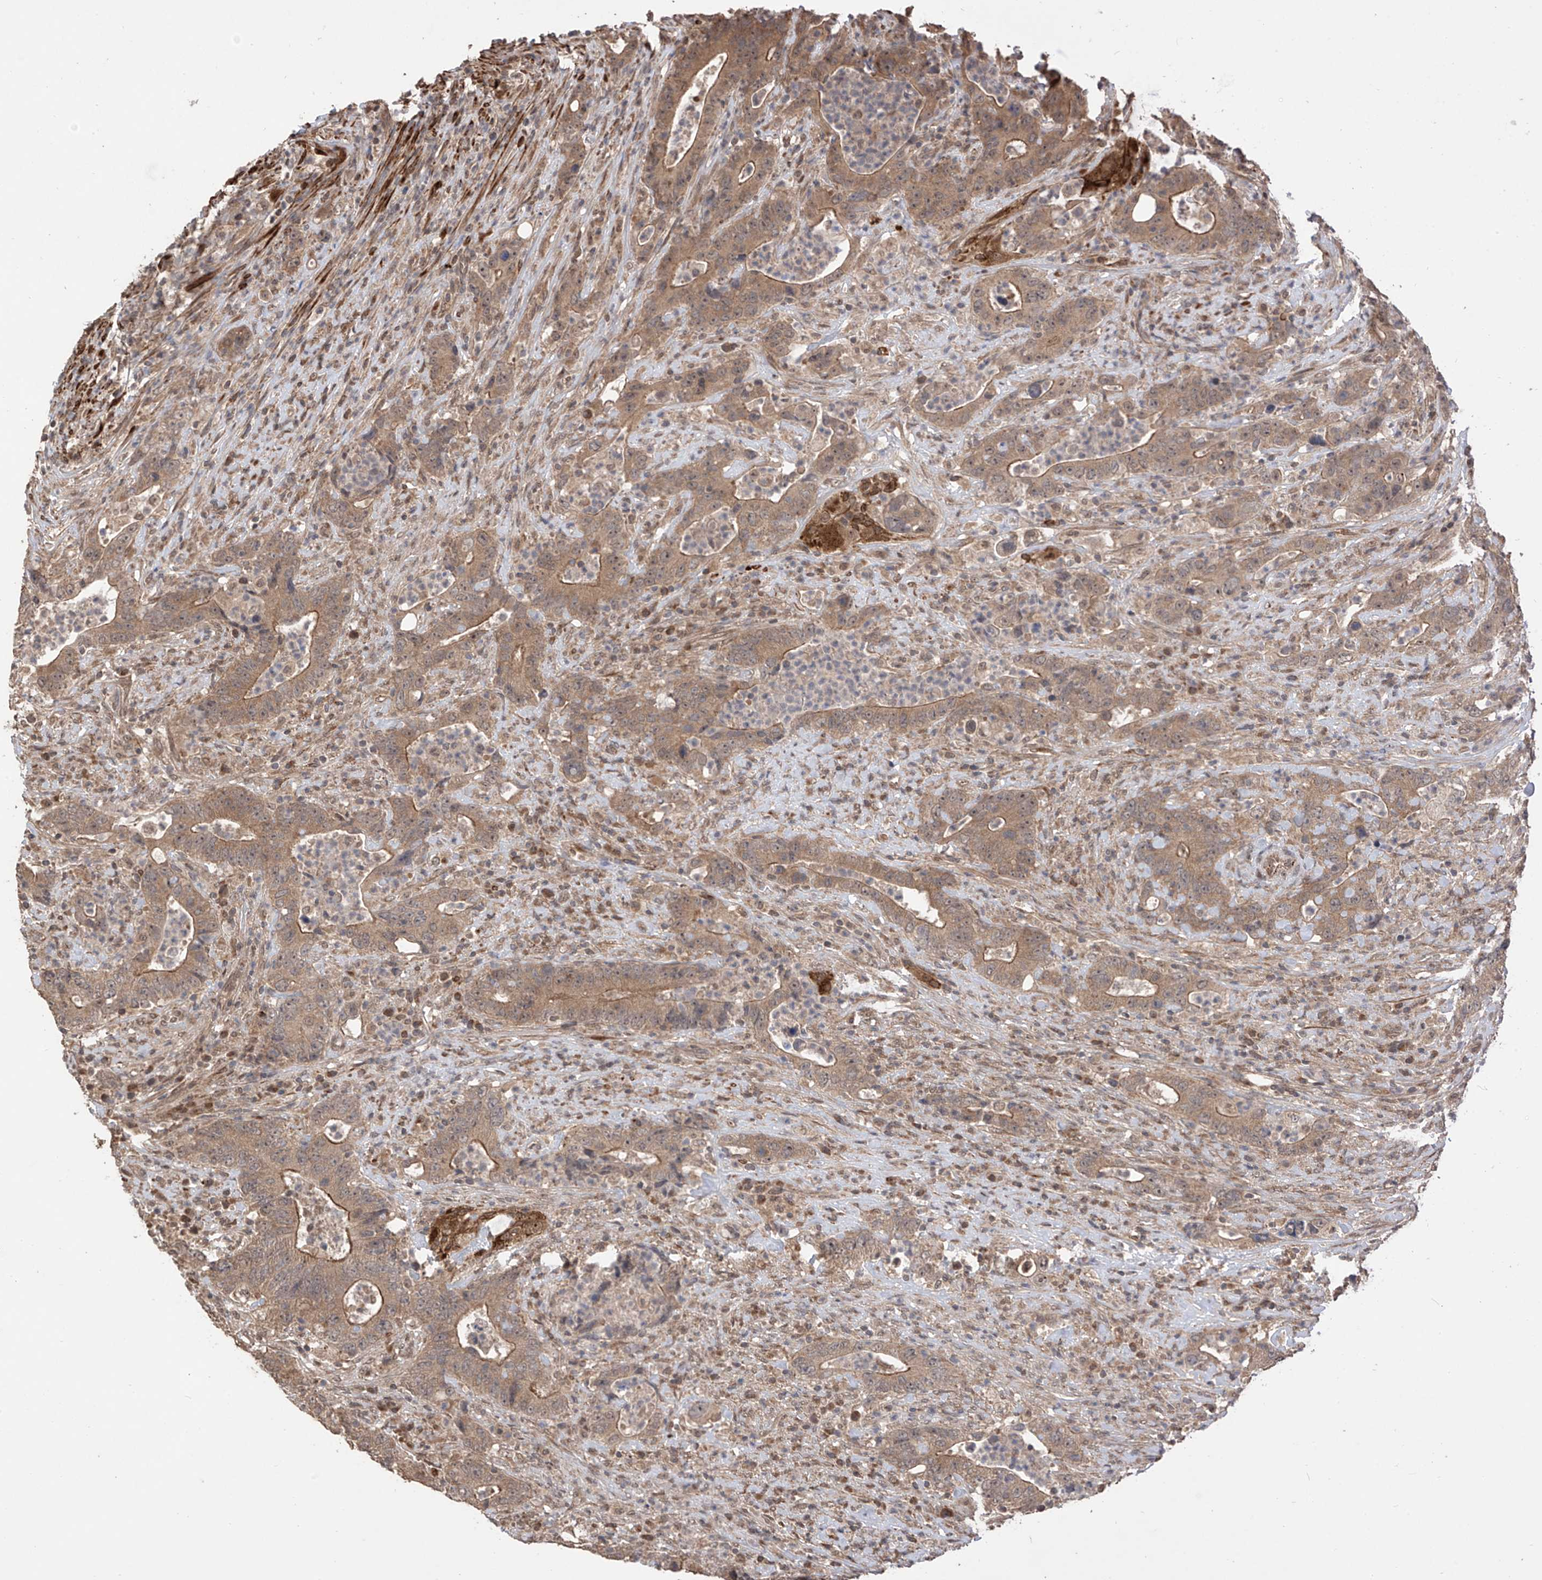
{"staining": {"intensity": "moderate", "quantity": "25%-75%", "location": "cytoplasmic/membranous"}, "tissue": "colorectal cancer", "cell_type": "Tumor cells", "image_type": "cancer", "snomed": [{"axis": "morphology", "description": "Adenocarcinoma, NOS"}, {"axis": "topography", "description": "Colon"}], "caption": "Moderate cytoplasmic/membranous staining for a protein is appreciated in approximately 25%-75% of tumor cells of colorectal cancer (adenocarcinoma) using immunohistochemistry (IHC).", "gene": "LATS1", "patient": {"sex": "female", "age": 75}}